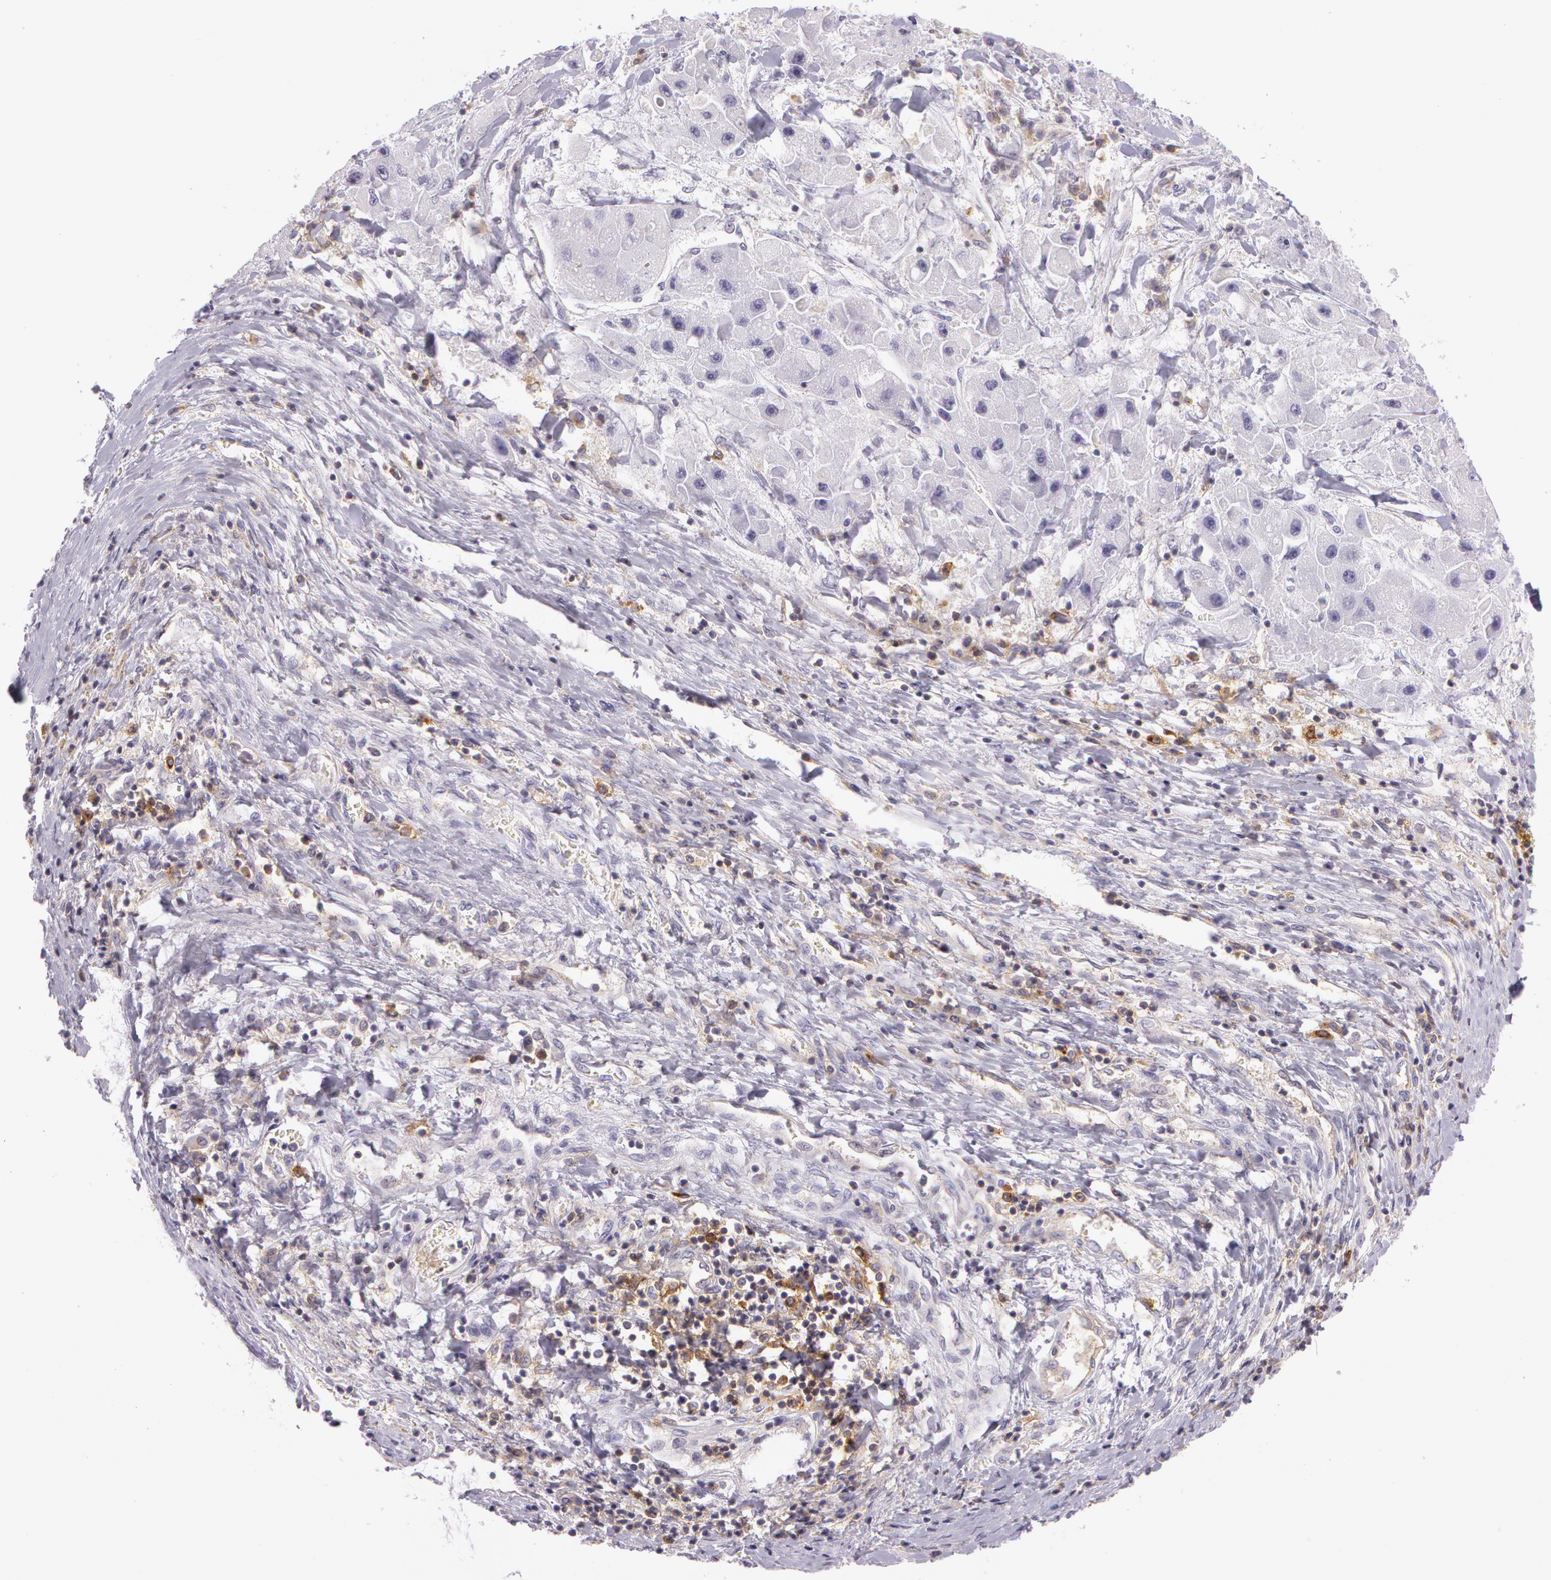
{"staining": {"intensity": "negative", "quantity": "none", "location": "none"}, "tissue": "liver cancer", "cell_type": "Tumor cells", "image_type": "cancer", "snomed": [{"axis": "morphology", "description": "Carcinoma, Hepatocellular, NOS"}, {"axis": "topography", "description": "Liver"}], "caption": "High power microscopy image of an IHC image of hepatocellular carcinoma (liver), revealing no significant expression in tumor cells. (DAB (3,3'-diaminobenzidine) IHC, high magnification).", "gene": "LY75", "patient": {"sex": "male", "age": 24}}